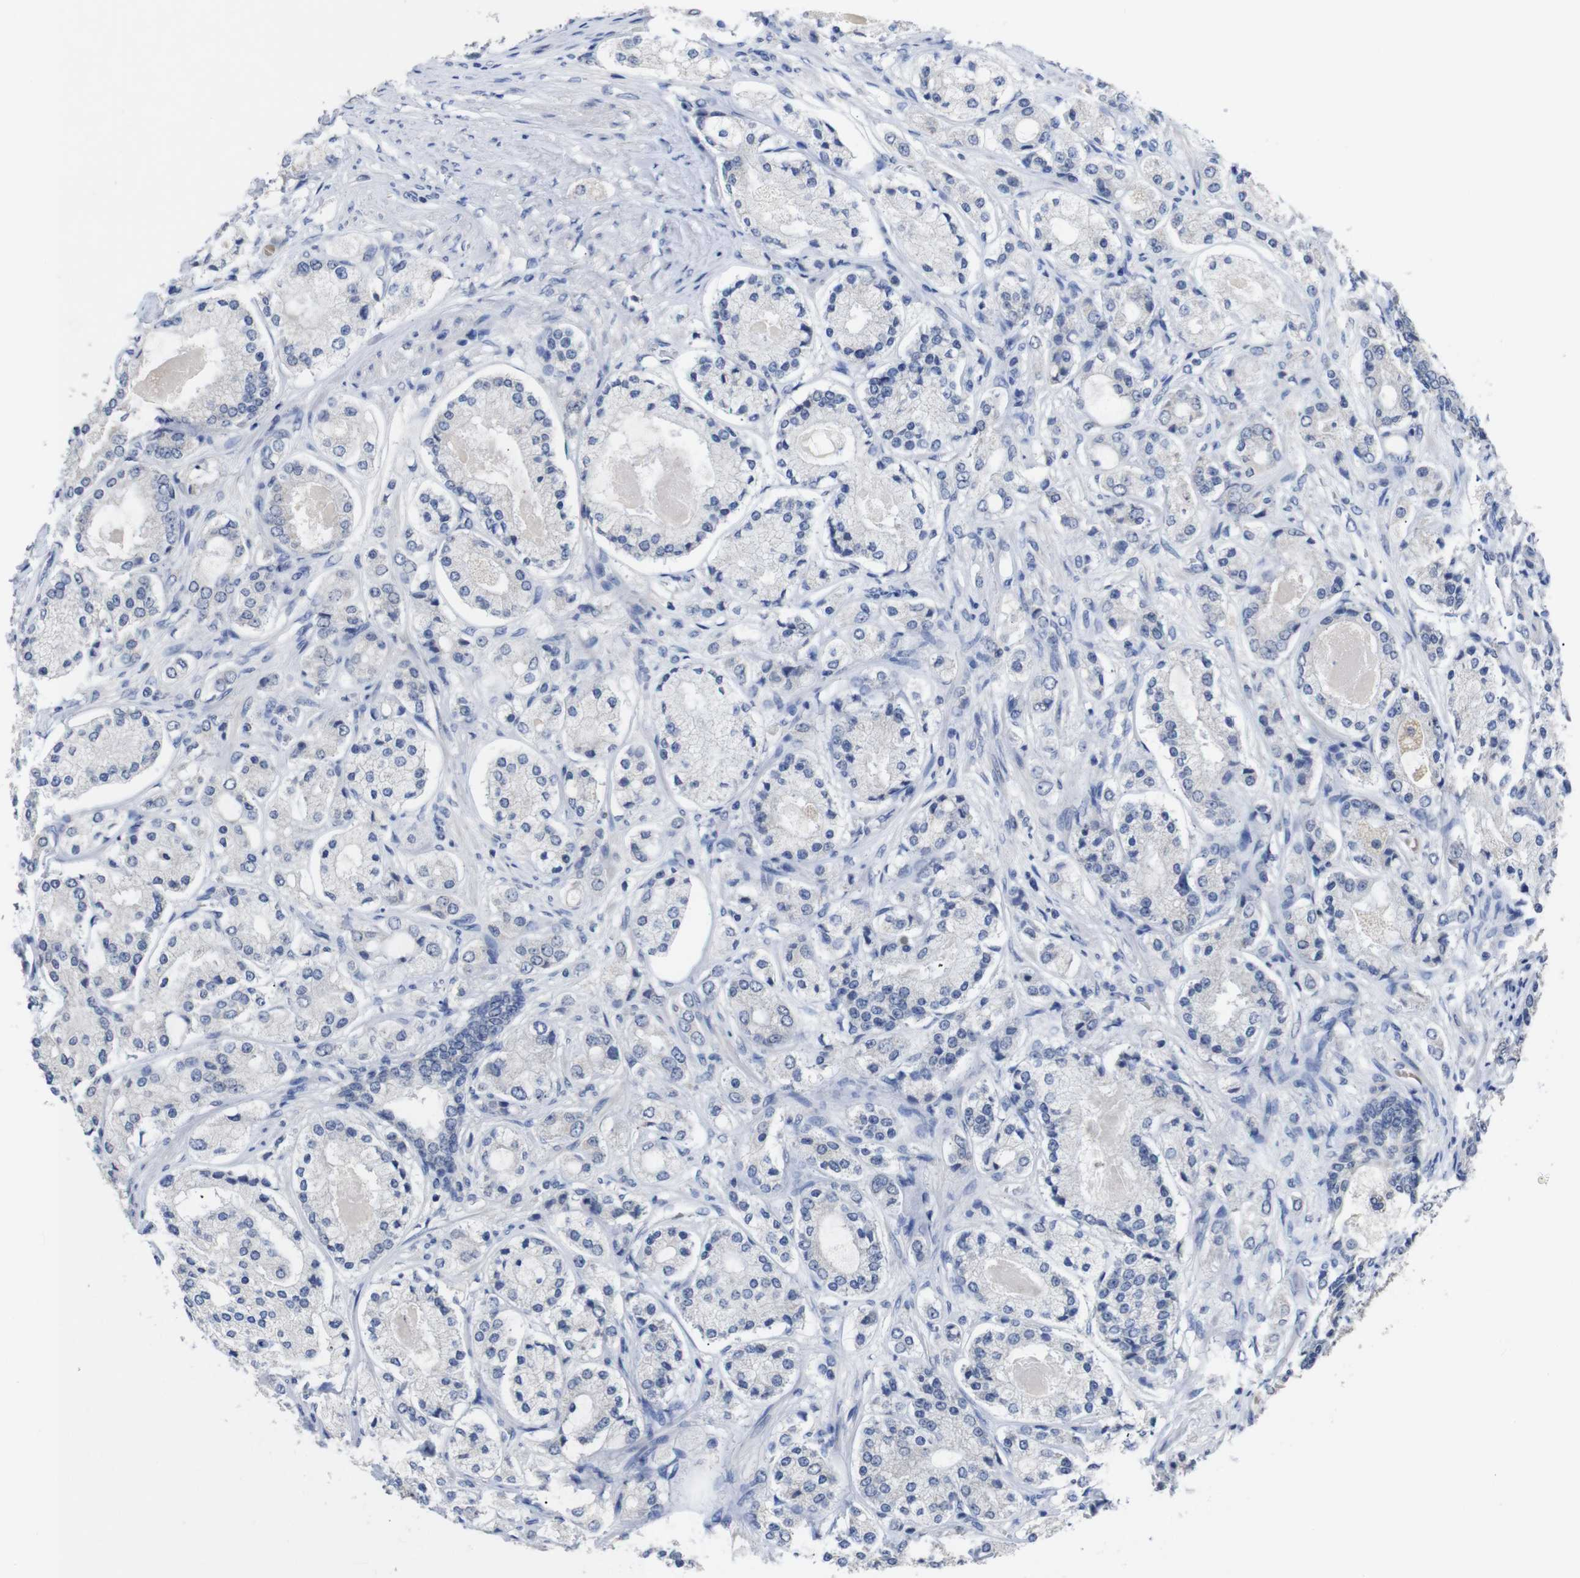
{"staining": {"intensity": "negative", "quantity": "none", "location": "none"}, "tissue": "prostate cancer", "cell_type": "Tumor cells", "image_type": "cancer", "snomed": [{"axis": "morphology", "description": "Adenocarcinoma, High grade"}, {"axis": "topography", "description": "Prostate"}], "caption": "Prostate cancer (high-grade adenocarcinoma) stained for a protein using immunohistochemistry exhibits no expression tumor cells.", "gene": "HNF1A", "patient": {"sex": "male", "age": 65}}